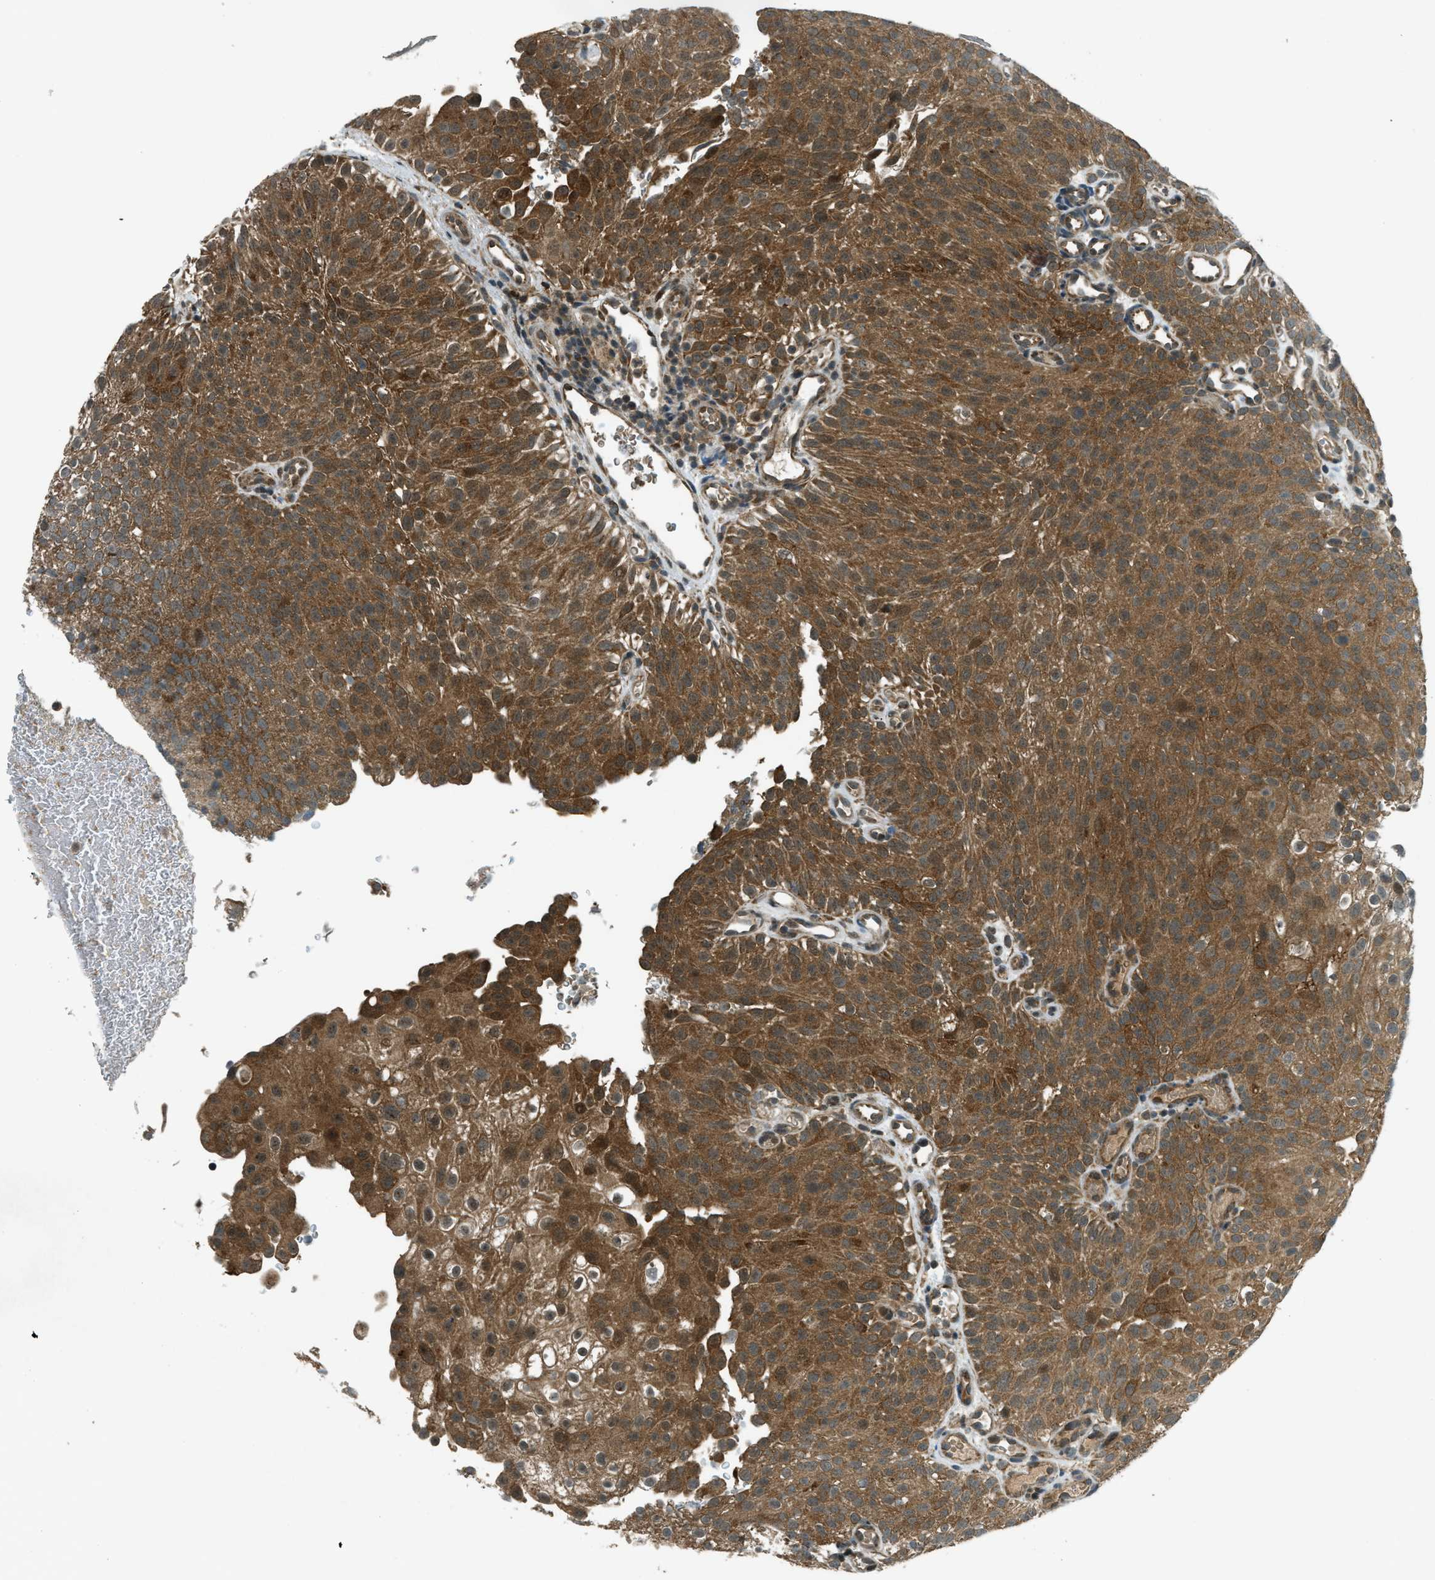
{"staining": {"intensity": "strong", "quantity": ">75%", "location": "cytoplasmic/membranous"}, "tissue": "urothelial cancer", "cell_type": "Tumor cells", "image_type": "cancer", "snomed": [{"axis": "morphology", "description": "Urothelial carcinoma, Low grade"}, {"axis": "topography", "description": "Urinary bladder"}], "caption": "This is an image of immunohistochemistry (IHC) staining of urothelial cancer, which shows strong expression in the cytoplasmic/membranous of tumor cells.", "gene": "EIF2AK3", "patient": {"sex": "male", "age": 78}}